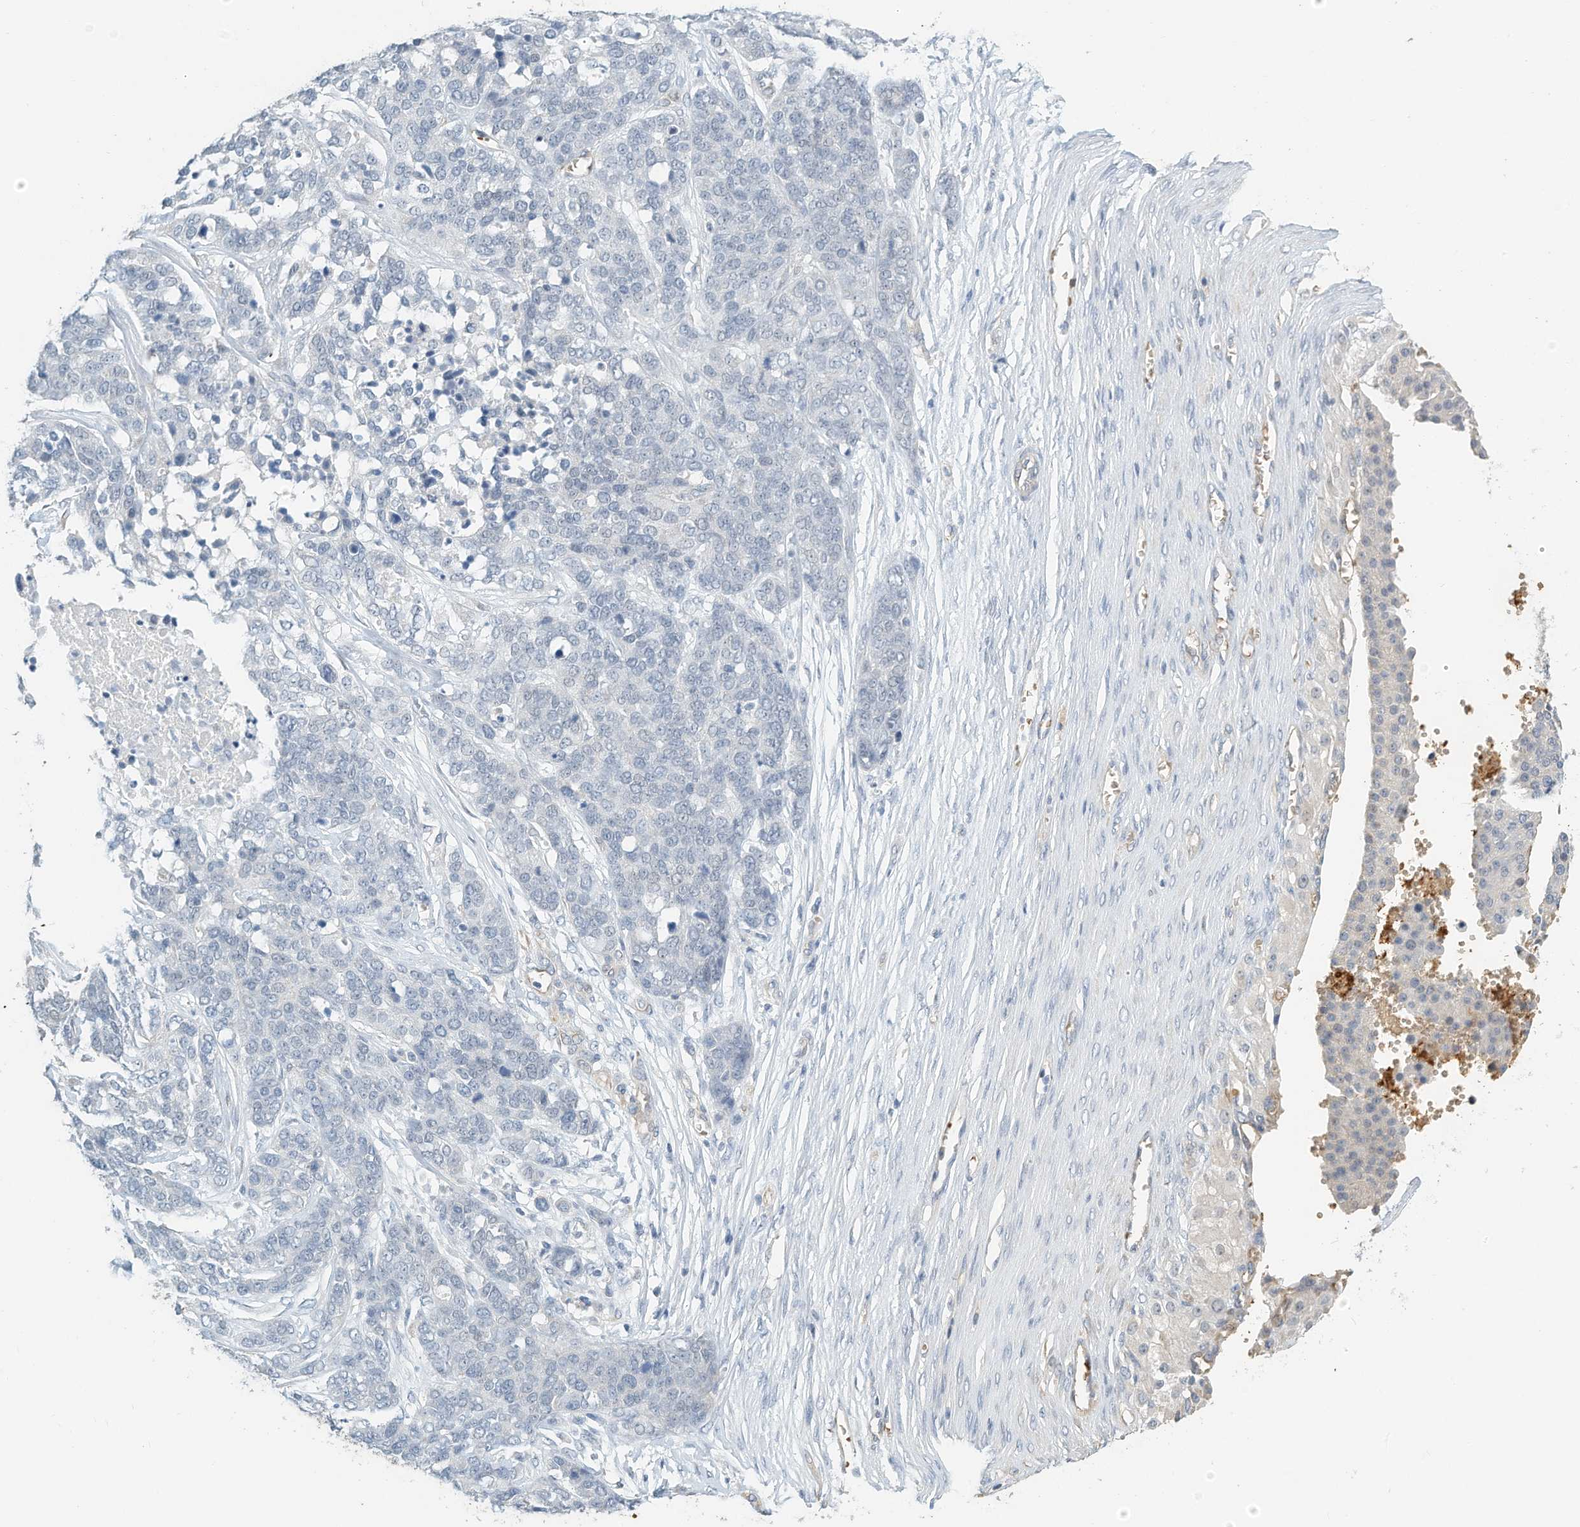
{"staining": {"intensity": "negative", "quantity": "none", "location": "none"}, "tissue": "ovarian cancer", "cell_type": "Tumor cells", "image_type": "cancer", "snomed": [{"axis": "morphology", "description": "Cystadenocarcinoma, serous, NOS"}, {"axis": "topography", "description": "Ovary"}], "caption": "The immunohistochemistry photomicrograph has no significant positivity in tumor cells of ovarian serous cystadenocarcinoma tissue.", "gene": "RCAN3", "patient": {"sex": "female", "age": 44}}